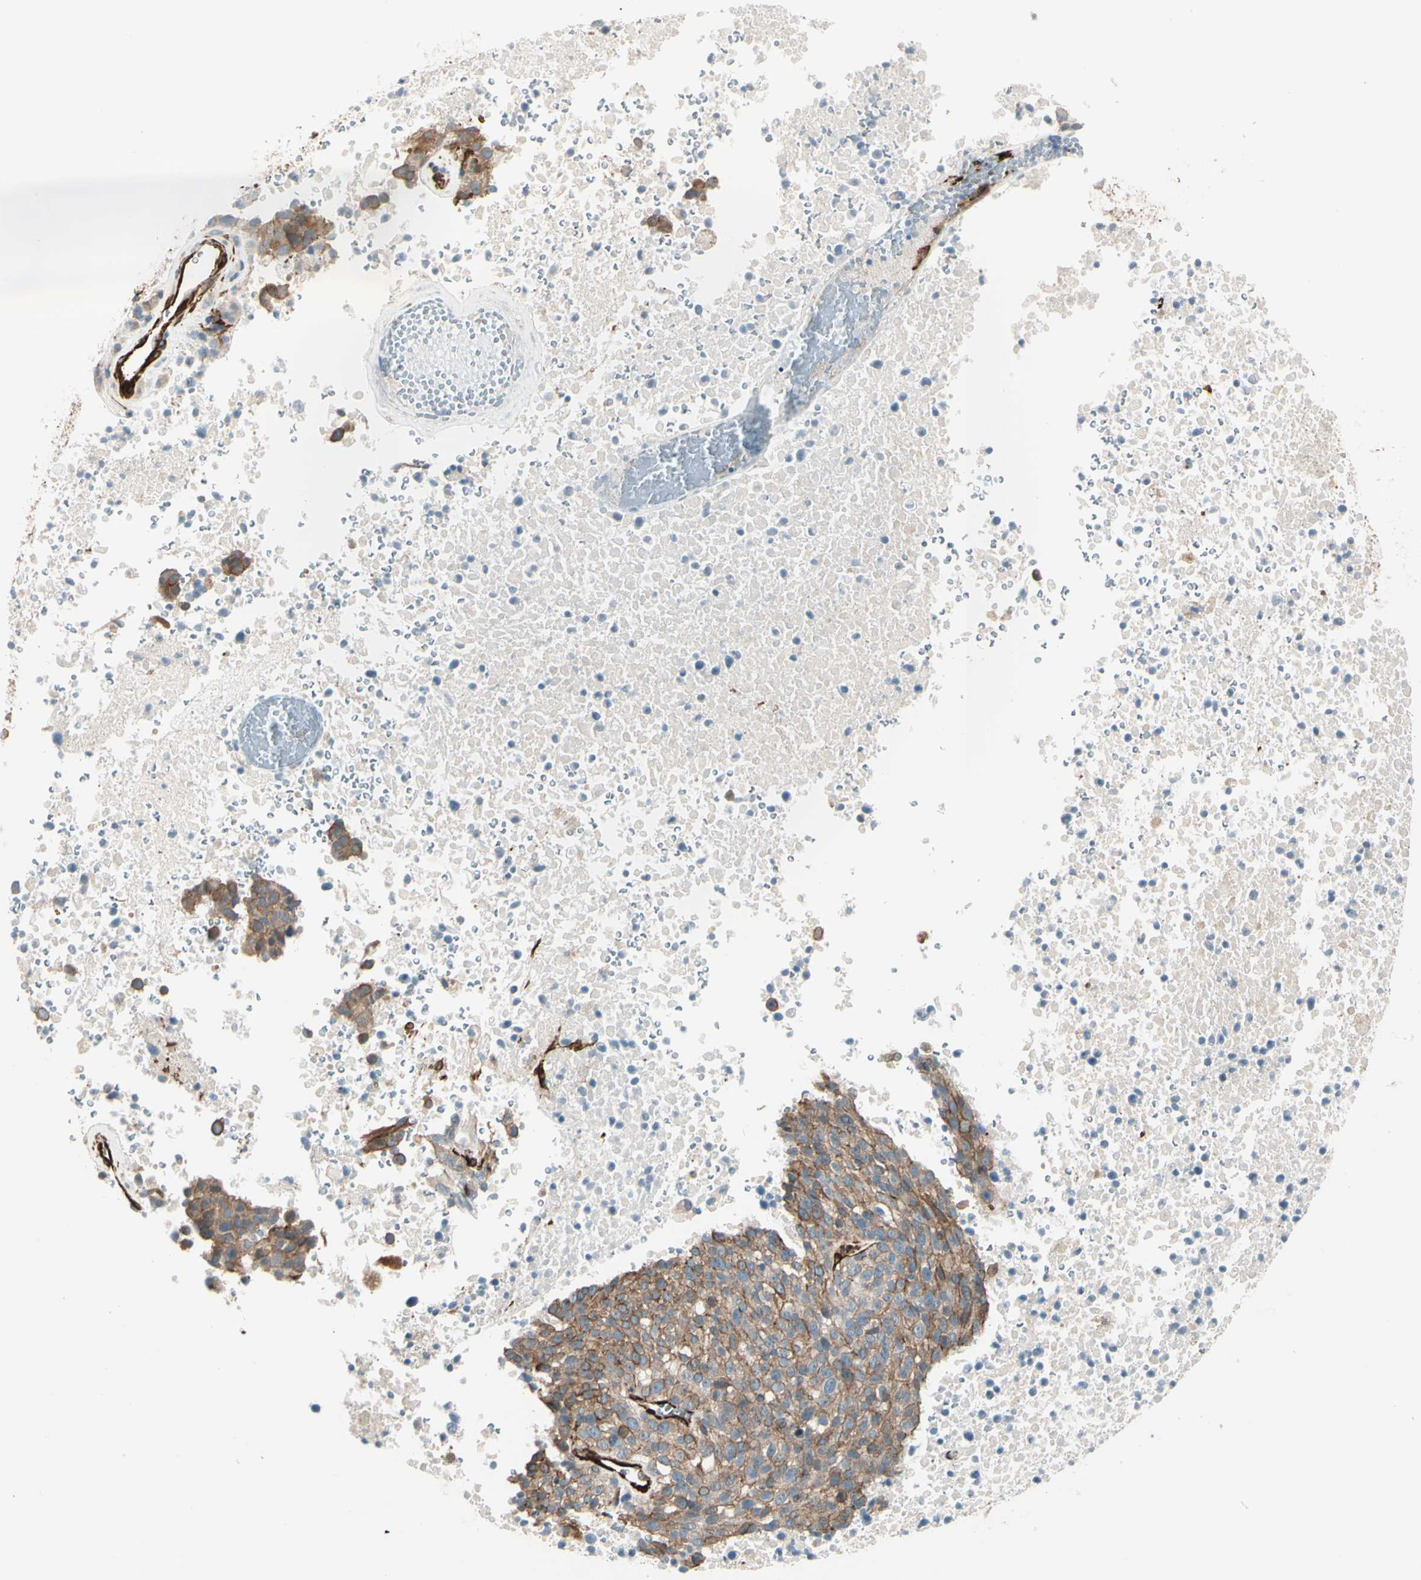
{"staining": {"intensity": "moderate", "quantity": ">75%", "location": "cytoplasmic/membranous"}, "tissue": "melanoma", "cell_type": "Tumor cells", "image_type": "cancer", "snomed": [{"axis": "morphology", "description": "Malignant melanoma, Metastatic site"}, {"axis": "topography", "description": "Cerebral cortex"}], "caption": "This is an image of immunohistochemistry staining of malignant melanoma (metastatic site), which shows moderate positivity in the cytoplasmic/membranous of tumor cells.", "gene": "CALD1", "patient": {"sex": "female", "age": 52}}